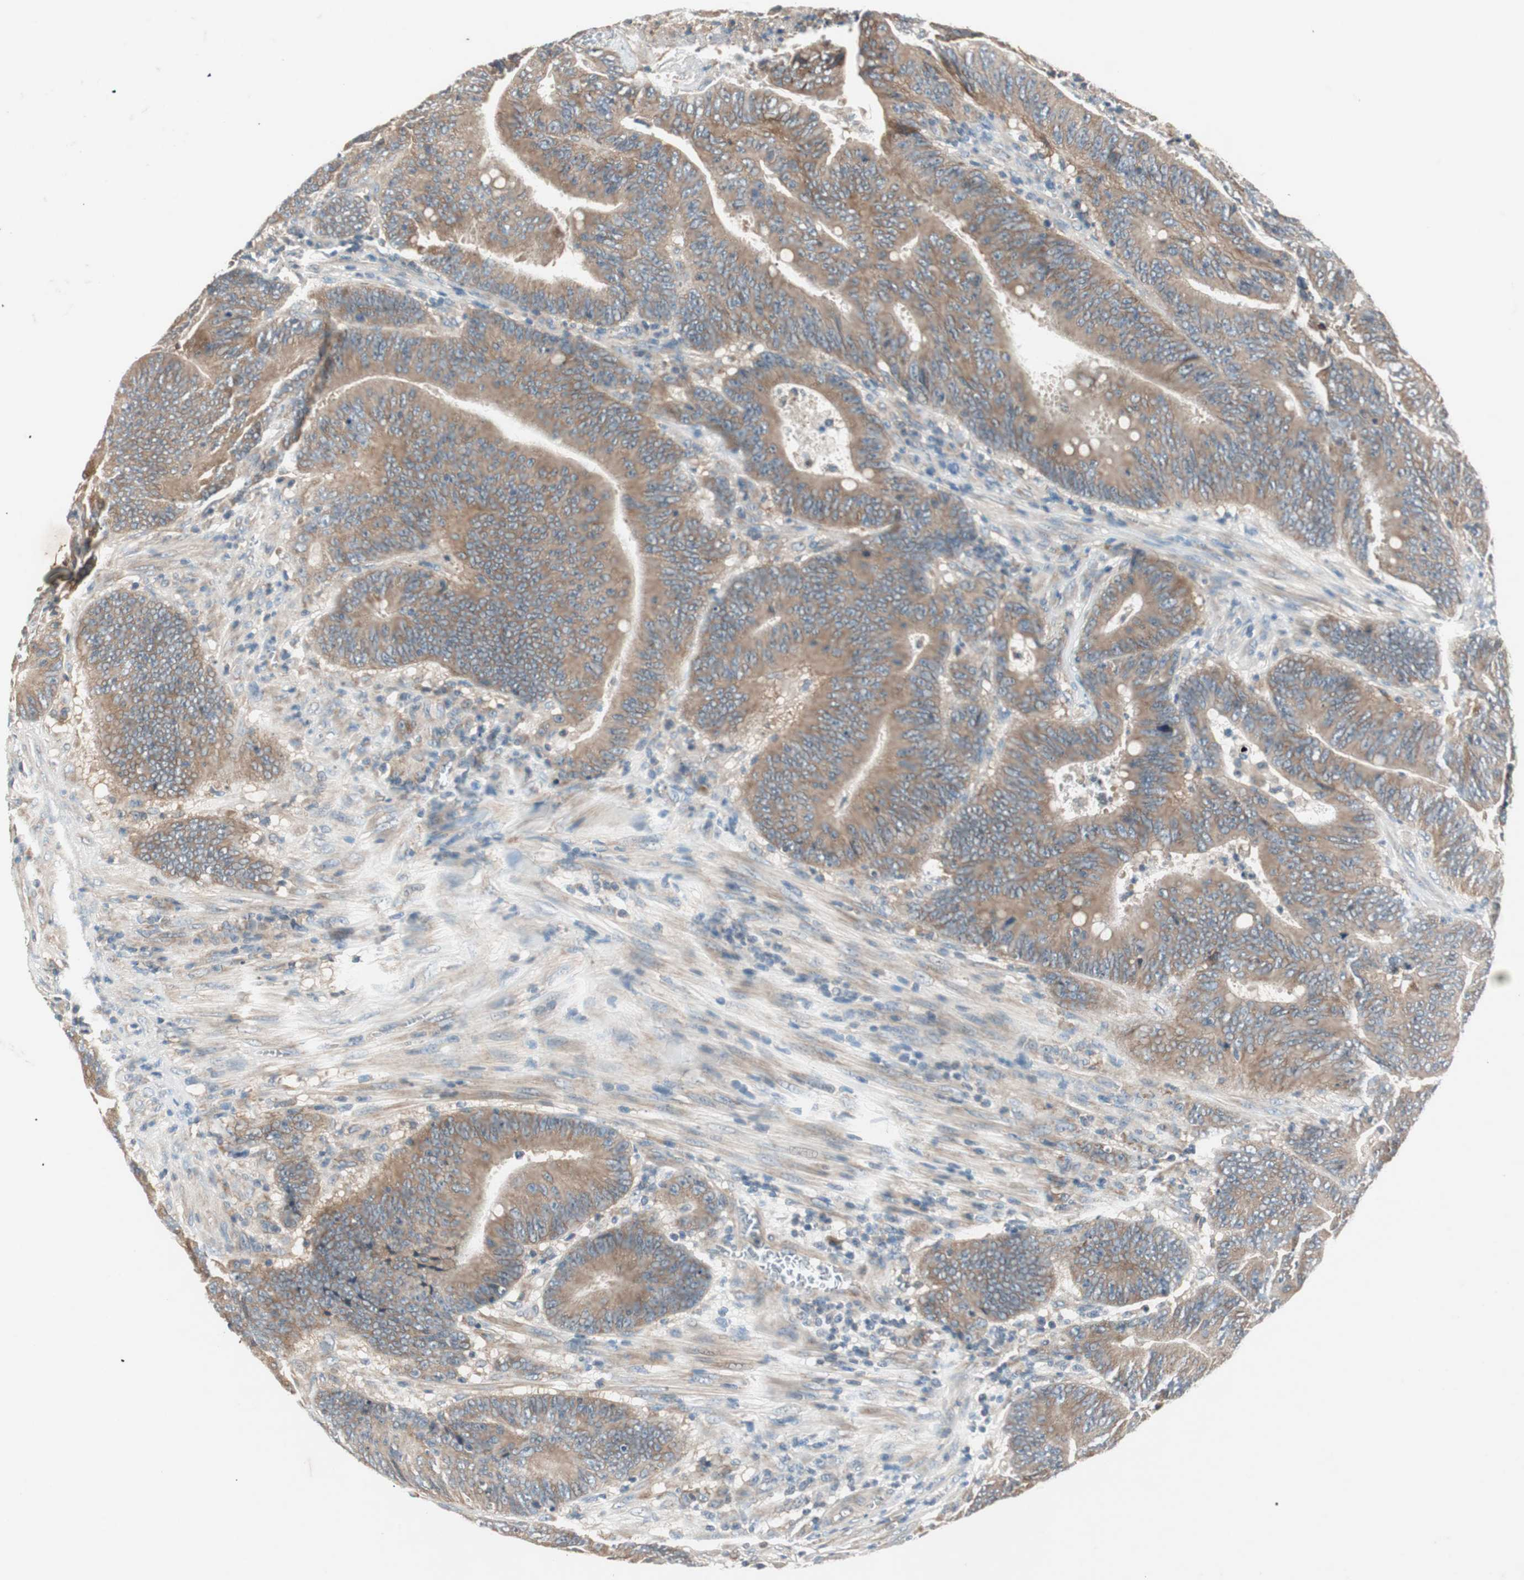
{"staining": {"intensity": "moderate", "quantity": ">75%", "location": "cytoplasmic/membranous"}, "tissue": "colorectal cancer", "cell_type": "Tumor cells", "image_type": "cancer", "snomed": [{"axis": "morphology", "description": "Adenocarcinoma, NOS"}, {"axis": "topography", "description": "Colon"}], "caption": "Colorectal adenocarcinoma stained for a protein shows moderate cytoplasmic/membranous positivity in tumor cells. The staining is performed using DAB brown chromogen to label protein expression. The nuclei are counter-stained blue using hematoxylin.", "gene": "HPN", "patient": {"sex": "male", "age": 45}}